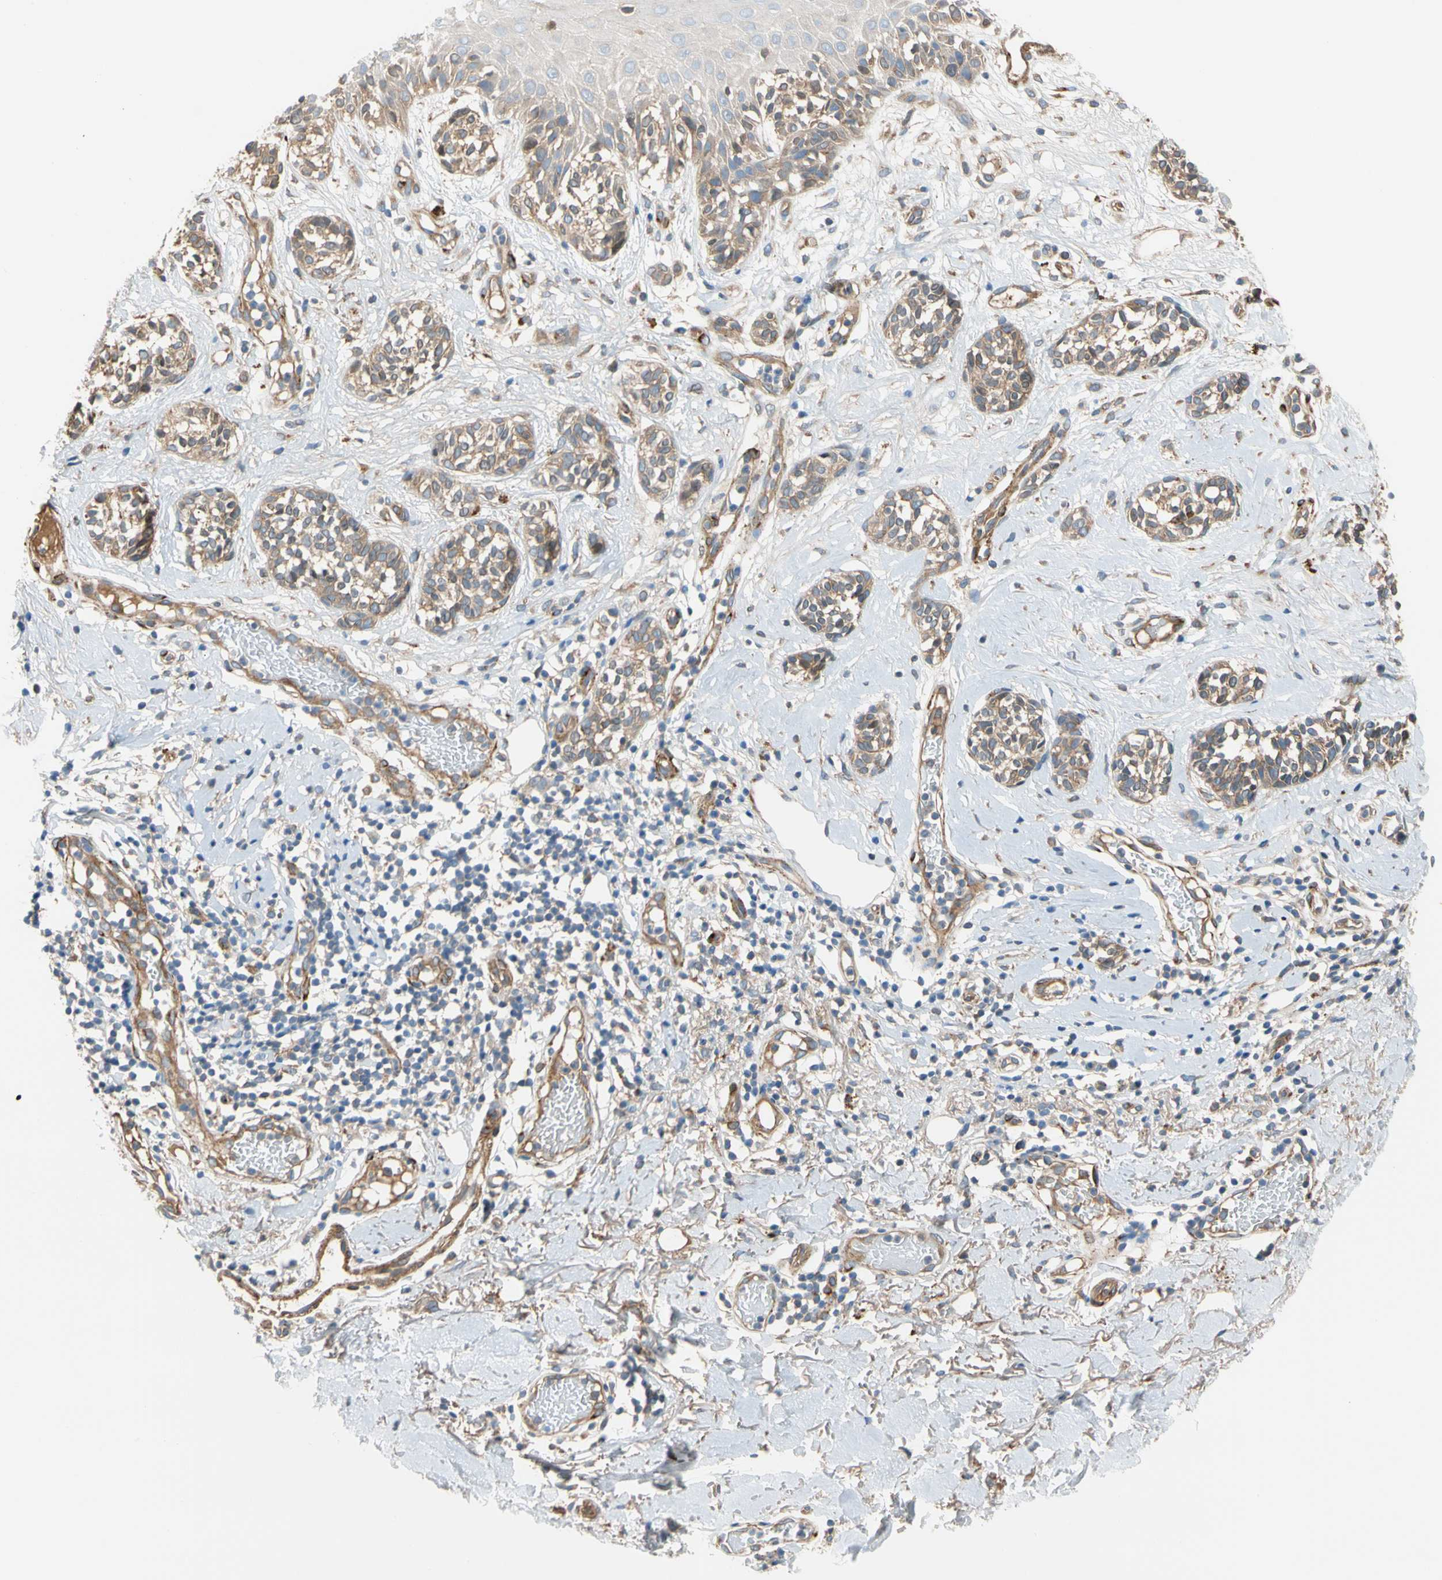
{"staining": {"intensity": "moderate", "quantity": ">75%", "location": "cytoplasmic/membranous"}, "tissue": "melanoma", "cell_type": "Tumor cells", "image_type": "cancer", "snomed": [{"axis": "morphology", "description": "Malignant melanoma, NOS"}, {"axis": "topography", "description": "Skin"}], "caption": "Protein staining by IHC displays moderate cytoplasmic/membranous expression in about >75% of tumor cells in melanoma.", "gene": "ENTREP3", "patient": {"sex": "male", "age": 64}}